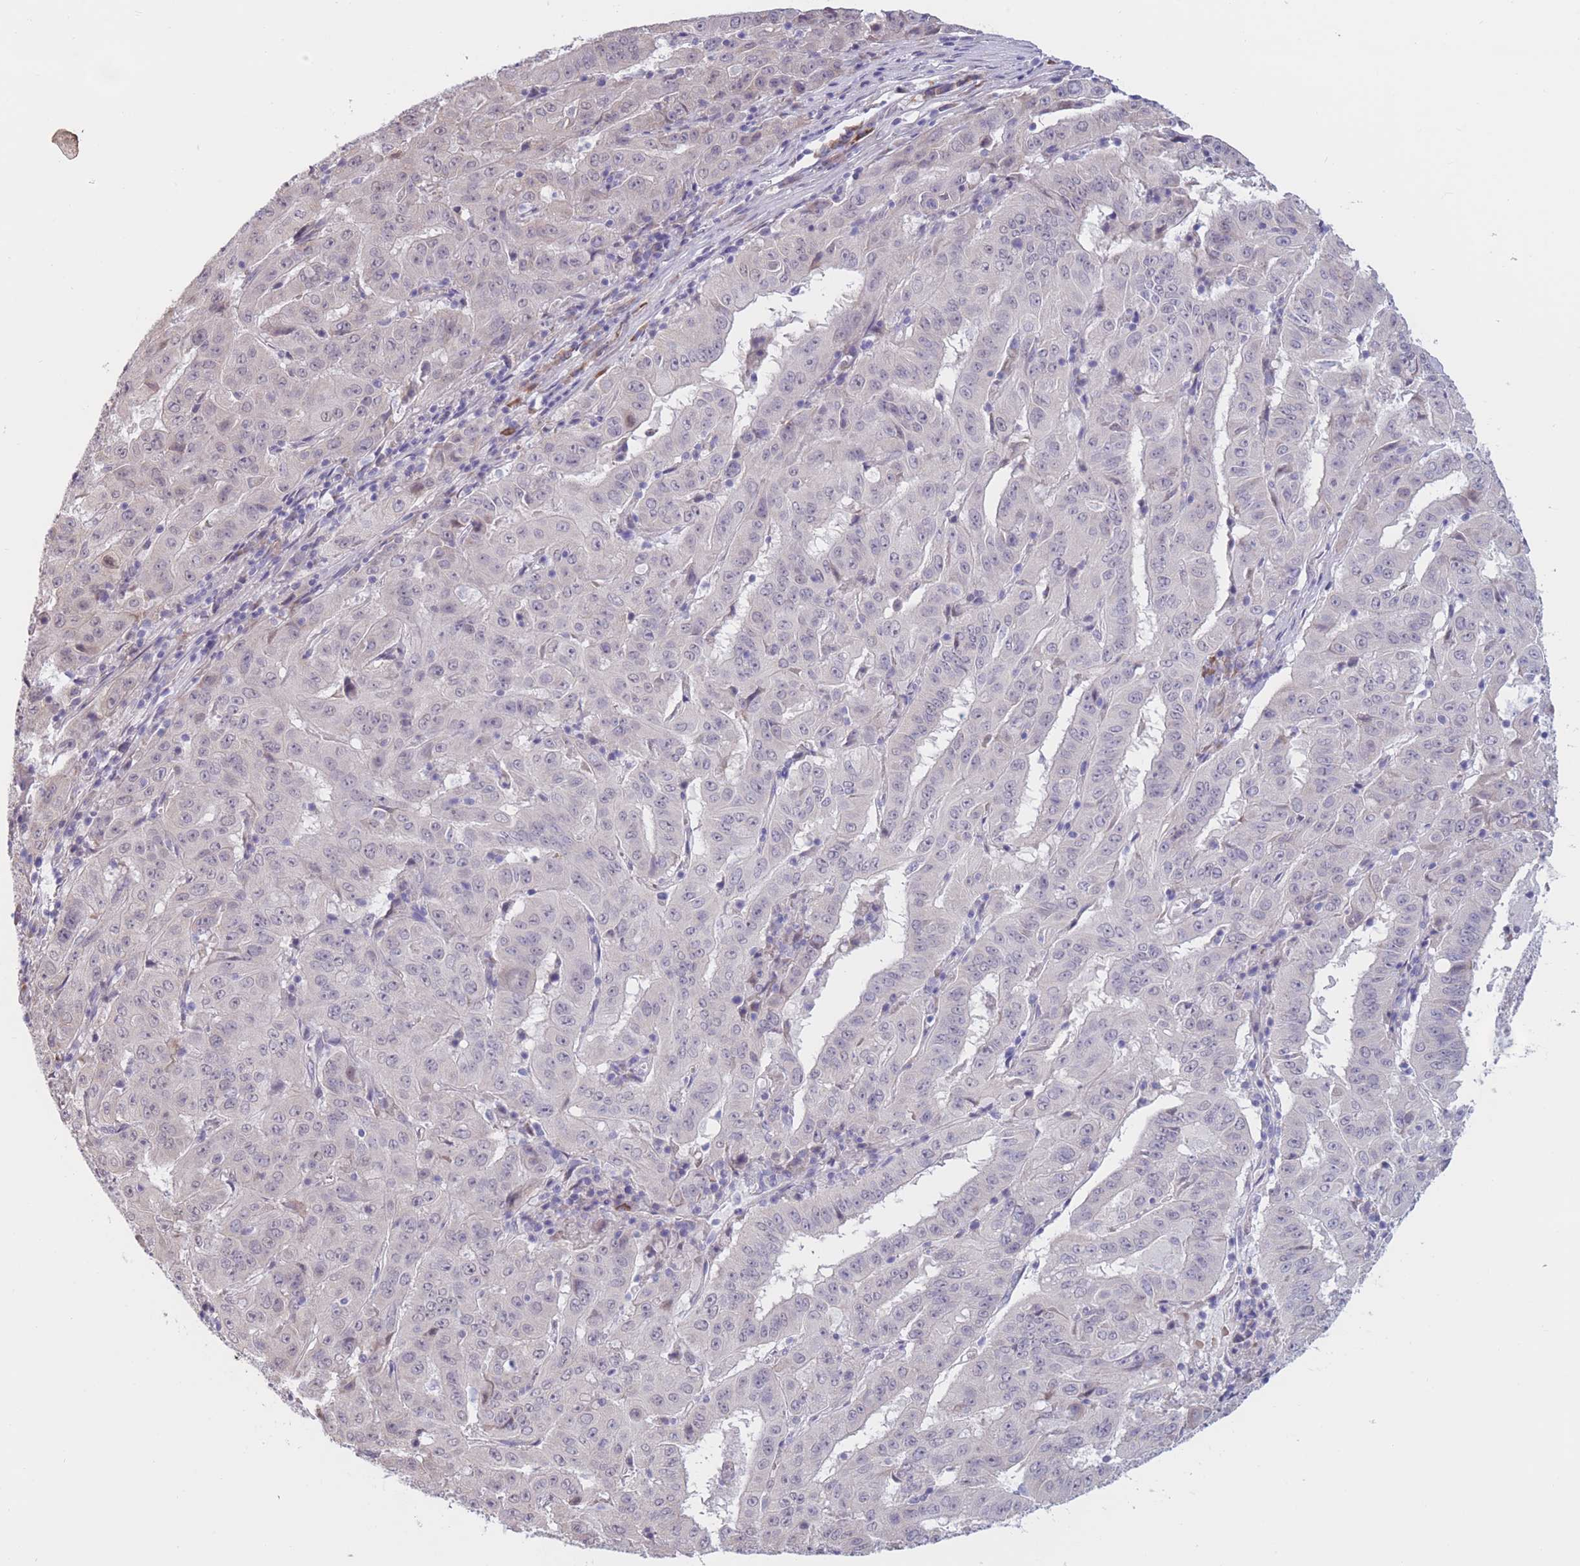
{"staining": {"intensity": "negative", "quantity": "none", "location": "none"}, "tissue": "pancreatic cancer", "cell_type": "Tumor cells", "image_type": "cancer", "snomed": [{"axis": "morphology", "description": "Adenocarcinoma, NOS"}, {"axis": "topography", "description": "Pancreas"}], "caption": "IHC of pancreatic cancer (adenocarcinoma) exhibits no positivity in tumor cells.", "gene": "COL27A1", "patient": {"sex": "male", "age": 63}}